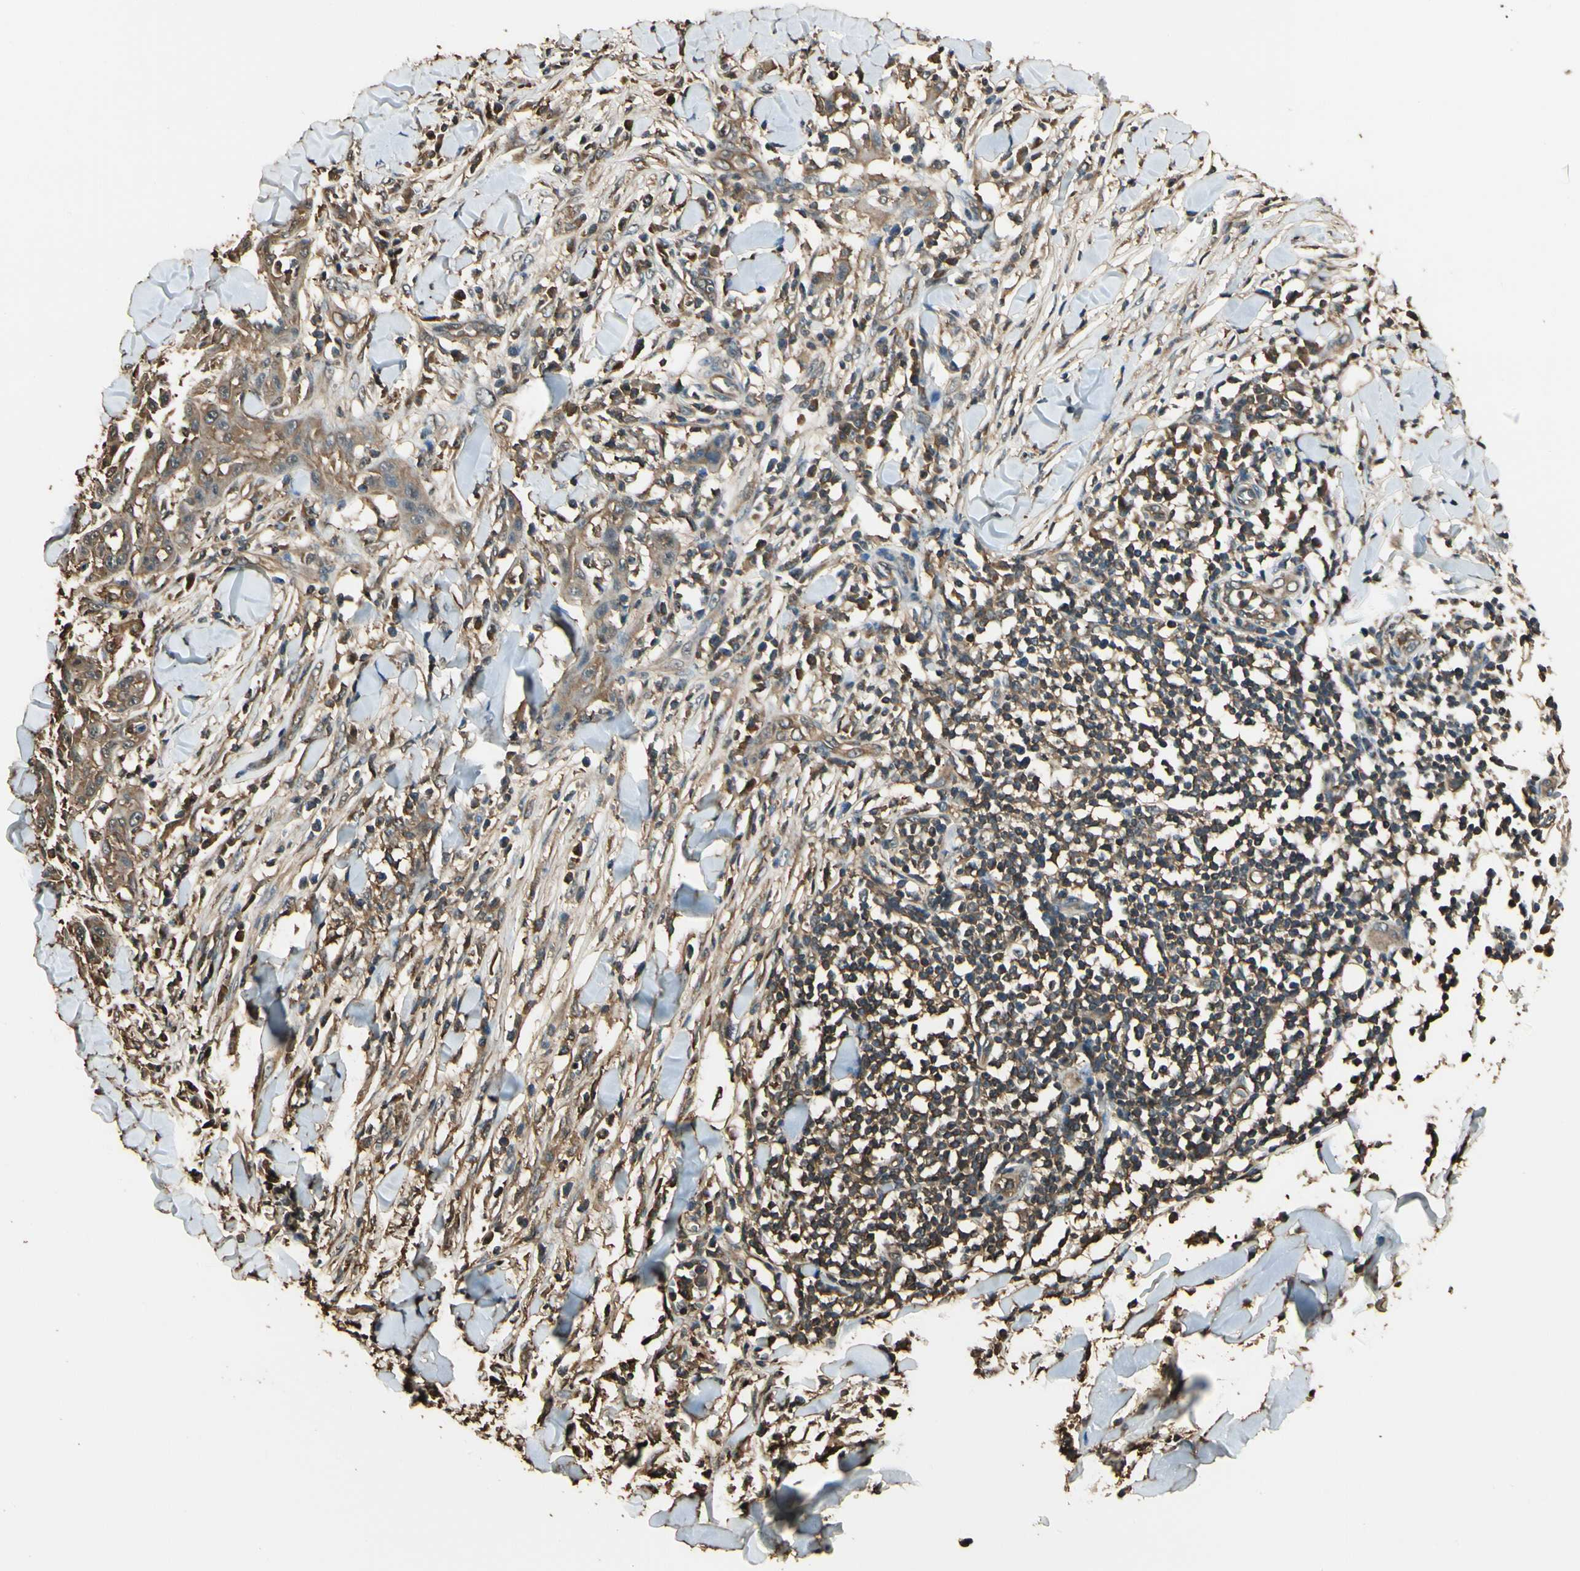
{"staining": {"intensity": "moderate", "quantity": ">75%", "location": "cytoplasmic/membranous"}, "tissue": "skin cancer", "cell_type": "Tumor cells", "image_type": "cancer", "snomed": [{"axis": "morphology", "description": "Squamous cell carcinoma, NOS"}, {"axis": "topography", "description": "Skin"}], "caption": "Skin cancer was stained to show a protein in brown. There is medium levels of moderate cytoplasmic/membranous staining in approximately >75% of tumor cells.", "gene": "YWHAE", "patient": {"sex": "male", "age": 24}}